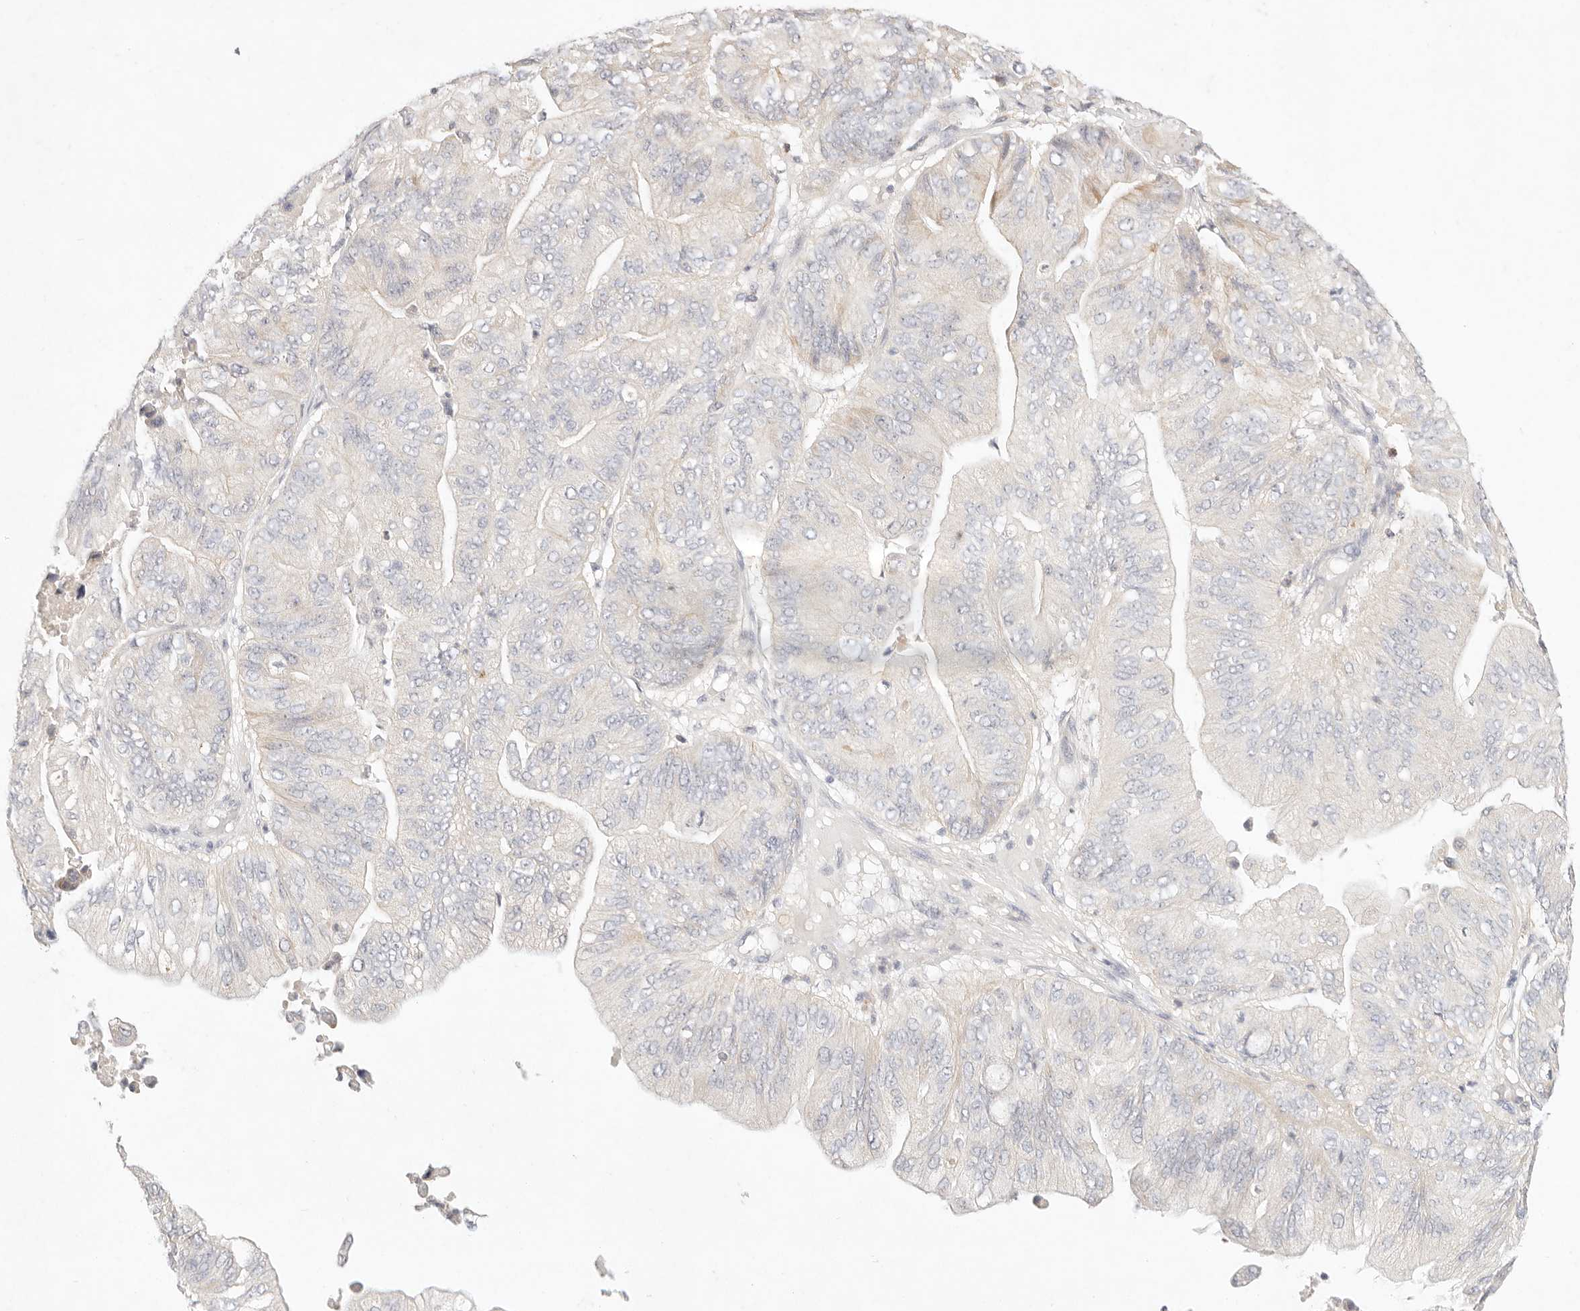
{"staining": {"intensity": "weak", "quantity": "<25%", "location": "cytoplasmic/membranous"}, "tissue": "ovarian cancer", "cell_type": "Tumor cells", "image_type": "cancer", "snomed": [{"axis": "morphology", "description": "Cystadenocarcinoma, mucinous, NOS"}, {"axis": "topography", "description": "Ovary"}], "caption": "Ovarian cancer (mucinous cystadenocarcinoma) was stained to show a protein in brown. There is no significant positivity in tumor cells.", "gene": "GPR84", "patient": {"sex": "female", "age": 61}}